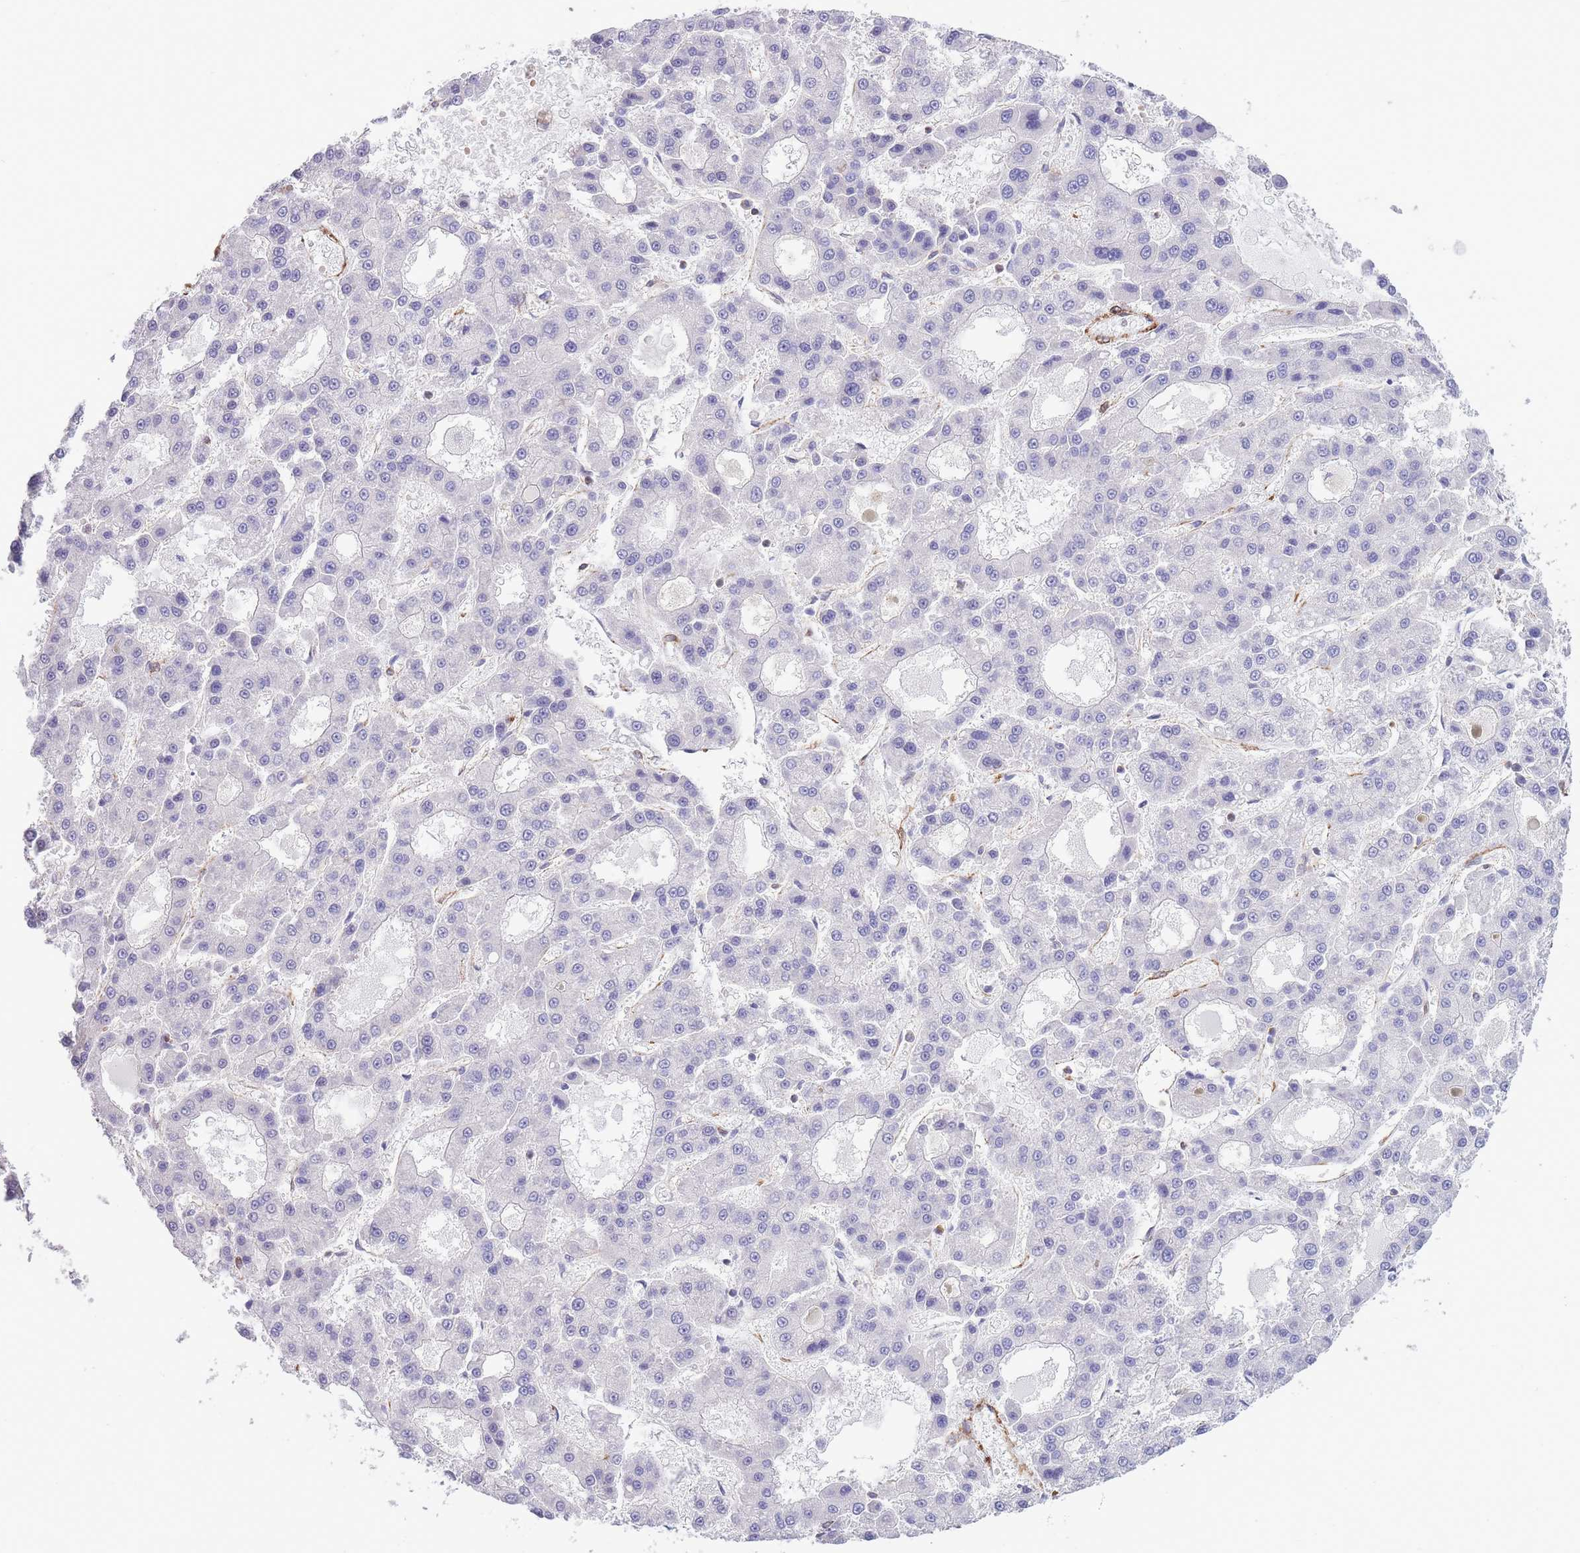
{"staining": {"intensity": "negative", "quantity": "none", "location": "none"}, "tissue": "liver cancer", "cell_type": "Tumor cells", "image_type": "cancer", "snomed": [{"axis": "morphology", "description": "Carcinoma, Hepatocellular, NOS"}, {"axis": "topography", "description": "Liver"}], "caption": "Tumor cells show no significant staining in hepatocellular carcinoma (liver). (DAB (3,3'-diaminobenzidine) immunohistochemistry (IHC) visualized using brightfield microscopy, high magnification).", "gene": "CDC25B", "patient": {"sex": "male", "age": 70}}